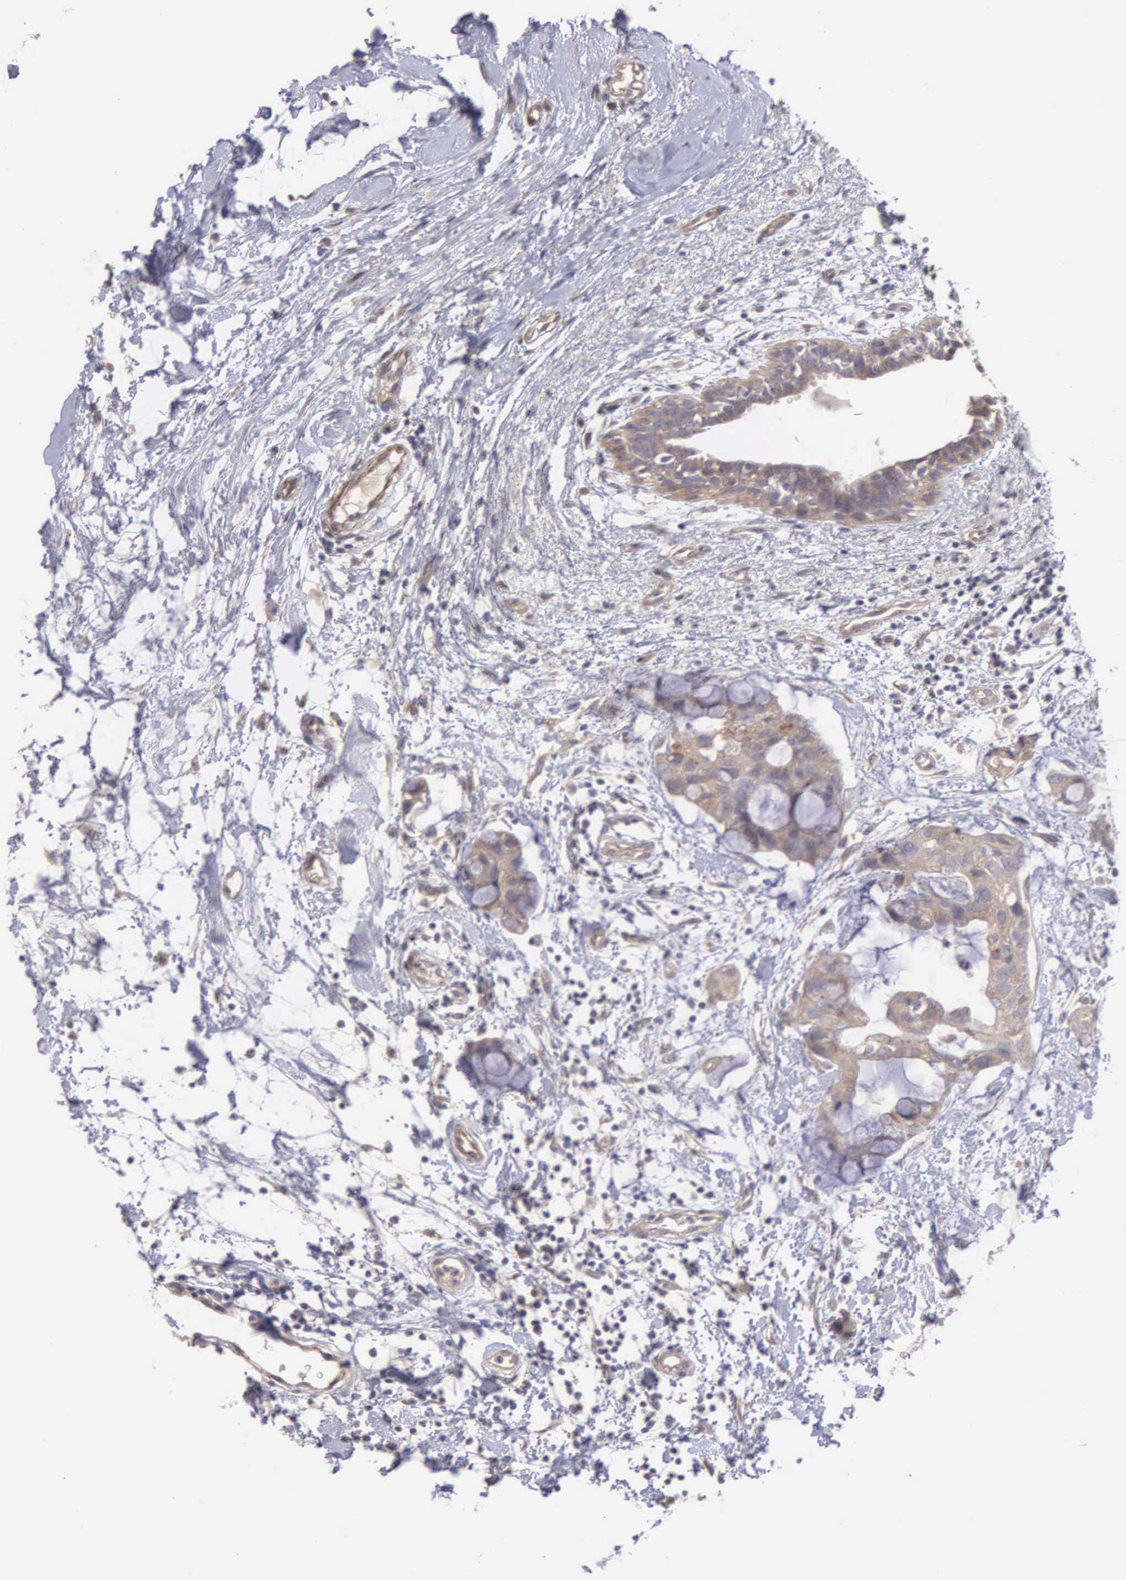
{"staining": {"intensity": "weak", "quantity": ">75%", "location": "cytoplasmic/membranous"}, "tissue": "breast cancer", "cell_type": "Tumor cells", "image_type": "cancer", "snomed": [{"axis": "morphology", "description": "Duct carcinoma"}, {"axis": "topography", "description": "Breast"}], "caption": "An image showing weak cytoplasmic/membranous expression in approximately >75% of tumor cells in breast cancer (intraductal carcinoma), as visualized by brown immunohistochemical staining.", "gene": "RTL10", "patient": {"sex": "female", "age": 40}}